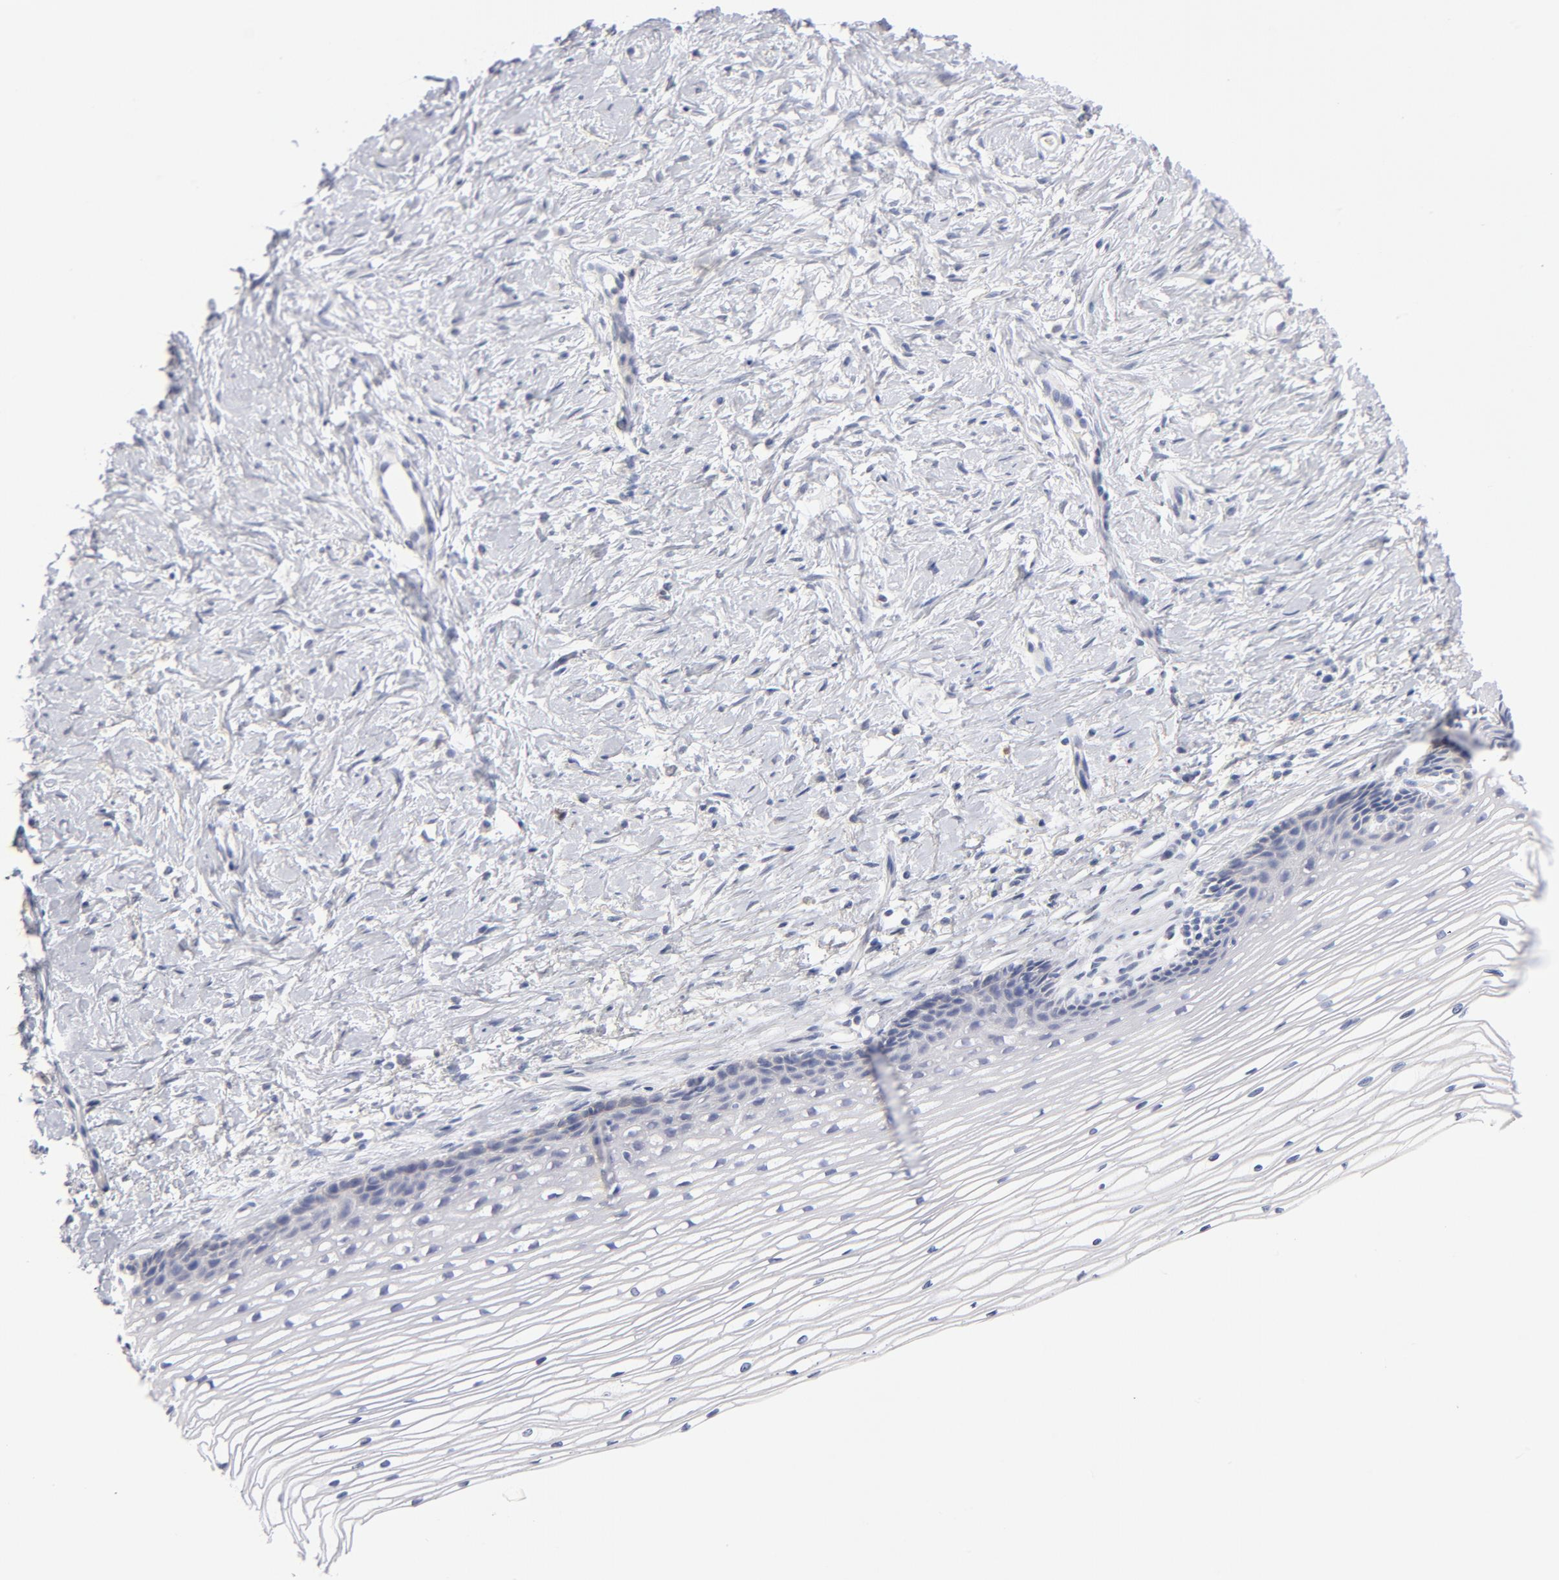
{"staining": {"intensity": "negative", "quantity": "none", "location": "none"}, "tissue": "cervix", "cell_type": "Glandular cells", "image_type": "normal", "snomed": [{"axis": "morphology", "description": "Normal tissue, NOS"}, {"axis": "topography", "description": "Cervix"}], "caption": "Immunohistochemistry of unremarkable cervix demonstrates no staining in glandular cells. (IHC, brightfield microscopy, high magnification).", "gene": "MID1", "patient": {"sex": "female", "age": 77}}